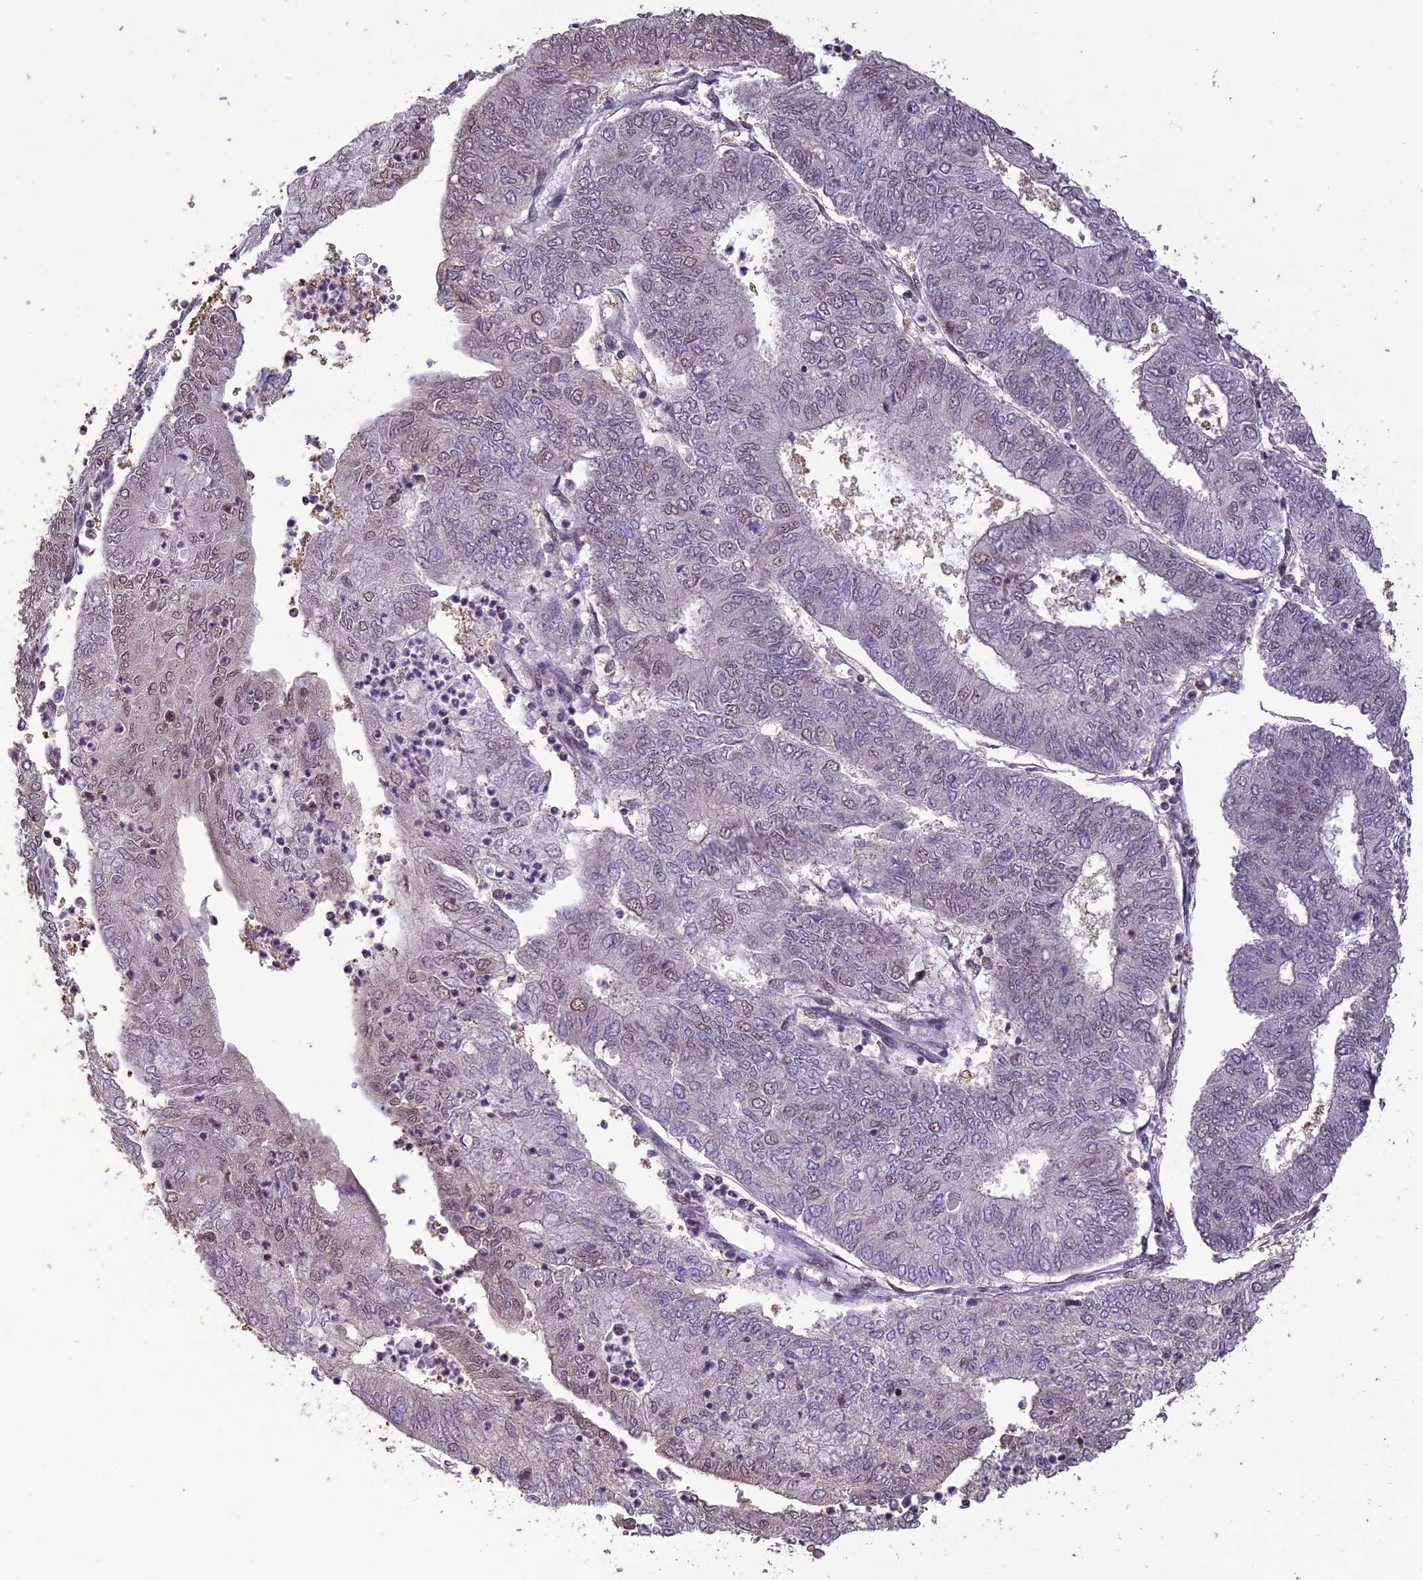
{"staining": {"intensity": "moderate", "quantity": "<25%", "location": "nuclear"}, "tissue": "endometrial cancer", "cell_type": "Tumor cells", "image_type": "cancer", "snomed": [{"axis": "morphology", "description": "Adenocarcinoma, NOS"}, {"axis": "topography", "description": "Endometrium"}], "caption": "An image of human endometrial cancer (adenocarcinoma) stained for a protein demonstrates moderate nuclear brown staining in tumor cells. Using DAB (3,3'-diaminobenzidine) (brown) and hematoxylin (blue) stains, captured at high magnification using brightfield microscopy.", "gene": "TIGD7", "patient": {"sex": "female", "age": 68}}